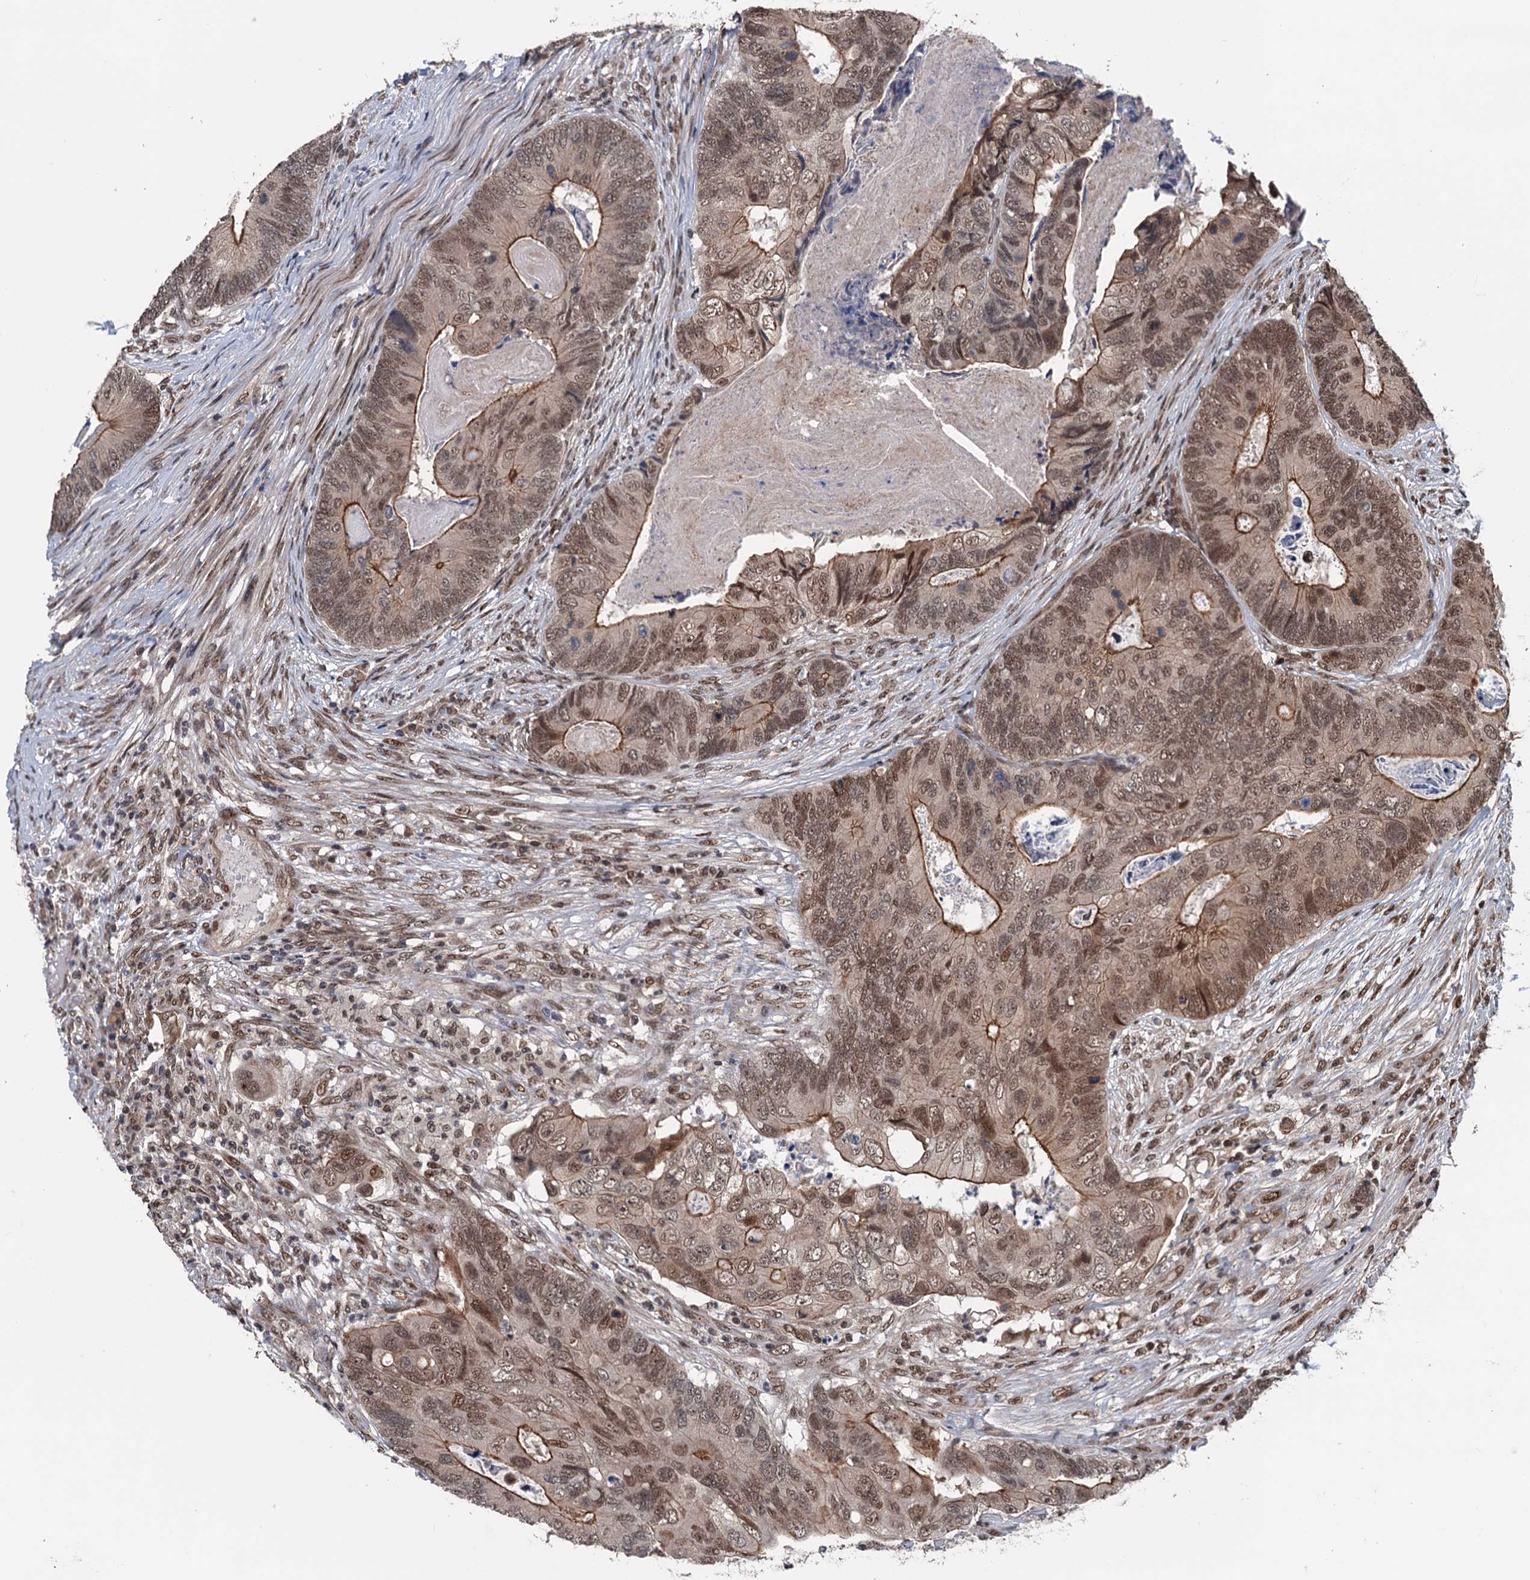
{"staining": {"intensity": "moderate", "quantity": ">75%", "location": "cytoplasmic/membranous,nuclear"}, "tissue": "colorectal cancer", "cell_type": "Tumor cells", "image_type": "cancer", "snomed": [{"axis": "morphology", "description": "Adenocarcinoma, NOS"}, {"axis": "topography", "description": "Colon"}], "caption": "There is medium levels of moderate cytoplasmic/membranous and nuclear staining in tumor cells of colorectal cancer (adenocarcinoma), as demonstrated by immunohistochemical staining (brown color).", "gene": "RASSF4", "patient": {"sex": "female", "age": 67}}